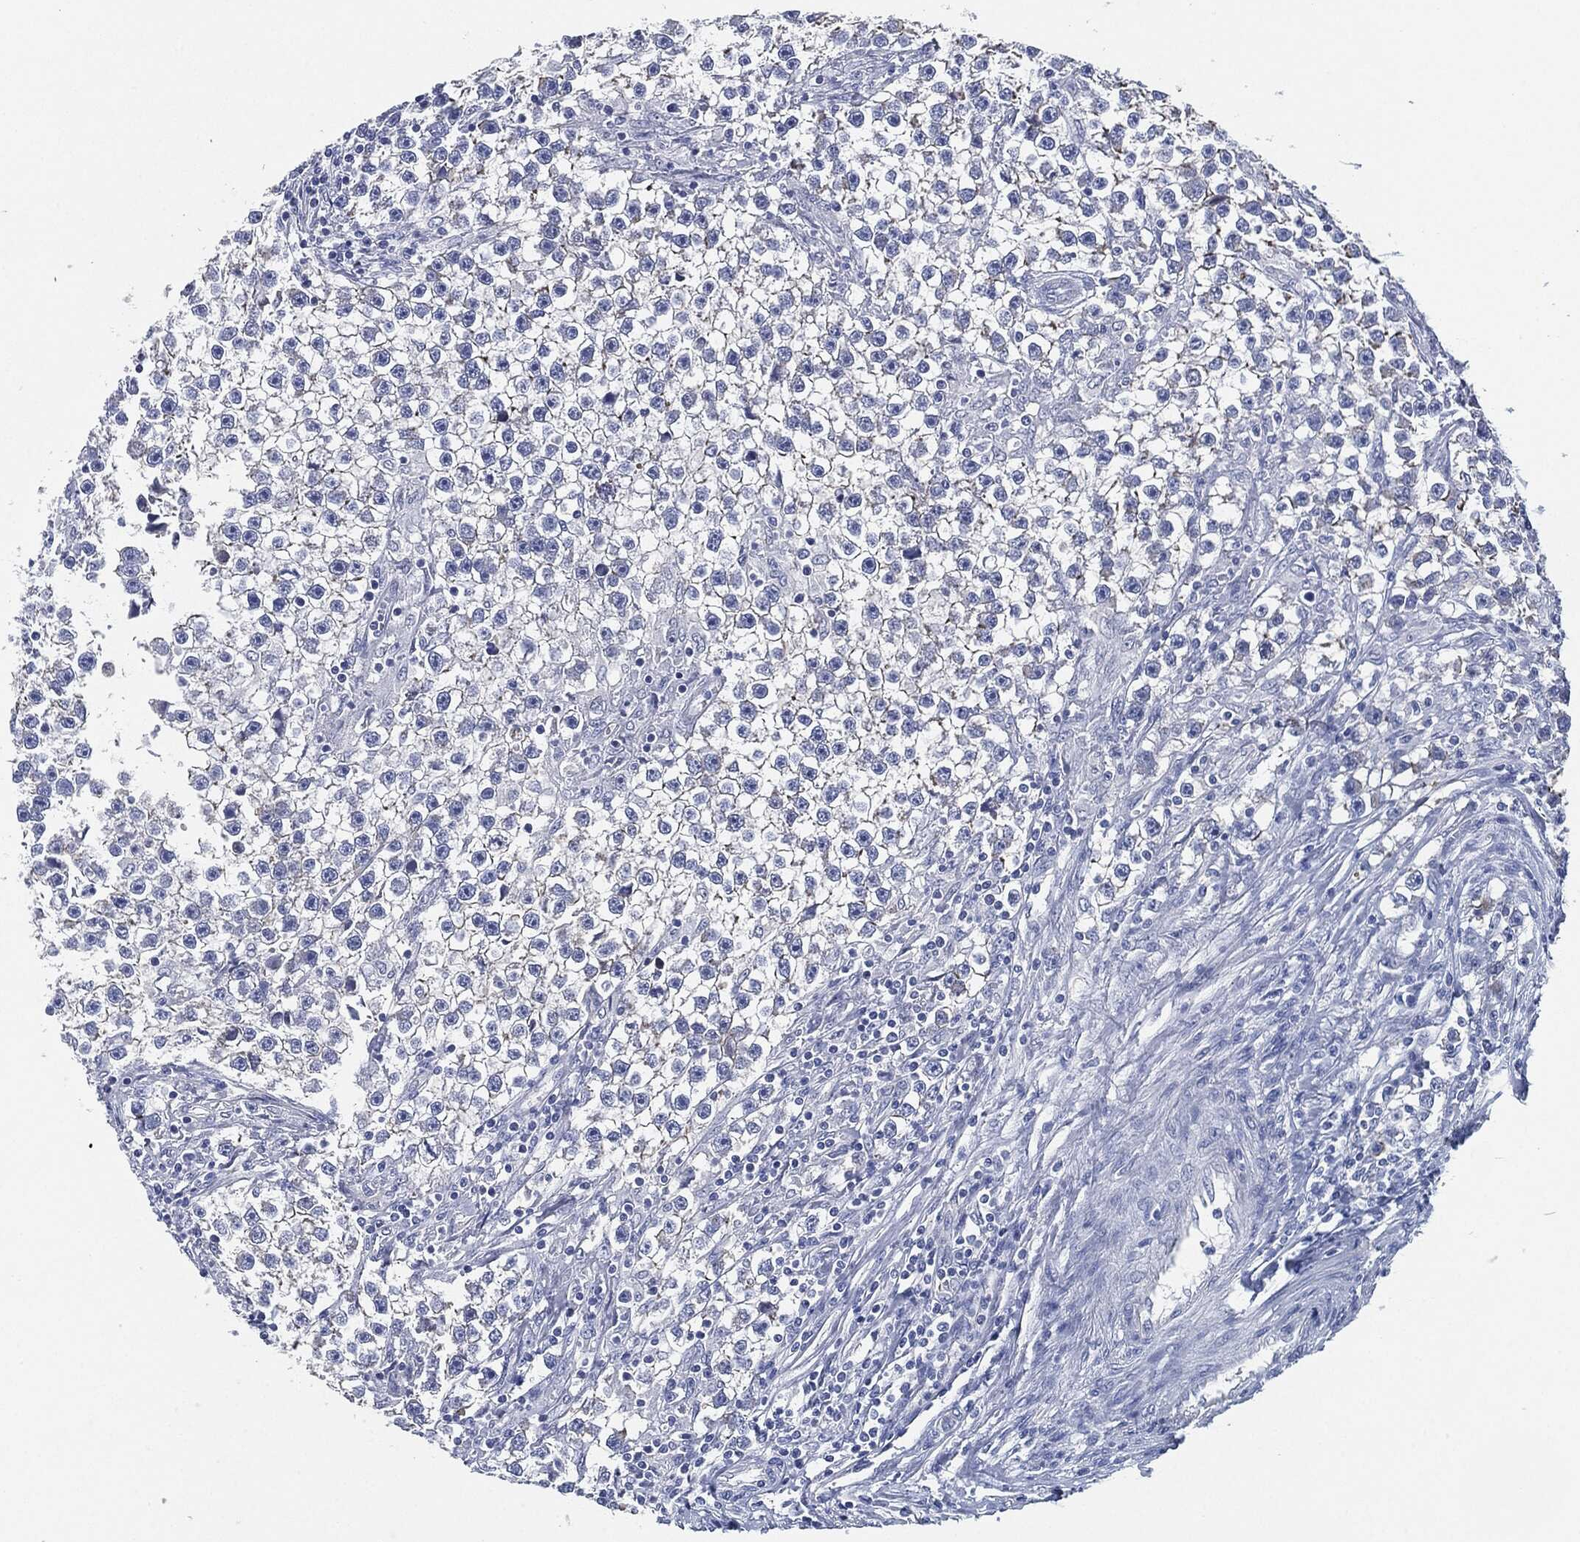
{"staining": {"intensity": "negative", "quantity": "none", "location": "none"}, "tissue": "testis cancer", "cell_type": "Tumor cells", "image_type": "cancer", "snomed": [{"axis": "morphology", "description": "Seminoma, NOS"}, {"axis": "topography", "description": "Testis"}], "caption": "An immunohistochemistry (IHC) micrograph of testis seminoma is shown. There is no staining in tumor cells of testis seminoma.", "gene": "SHROOM2", "patient": {"sex": "male", "age": 59}}